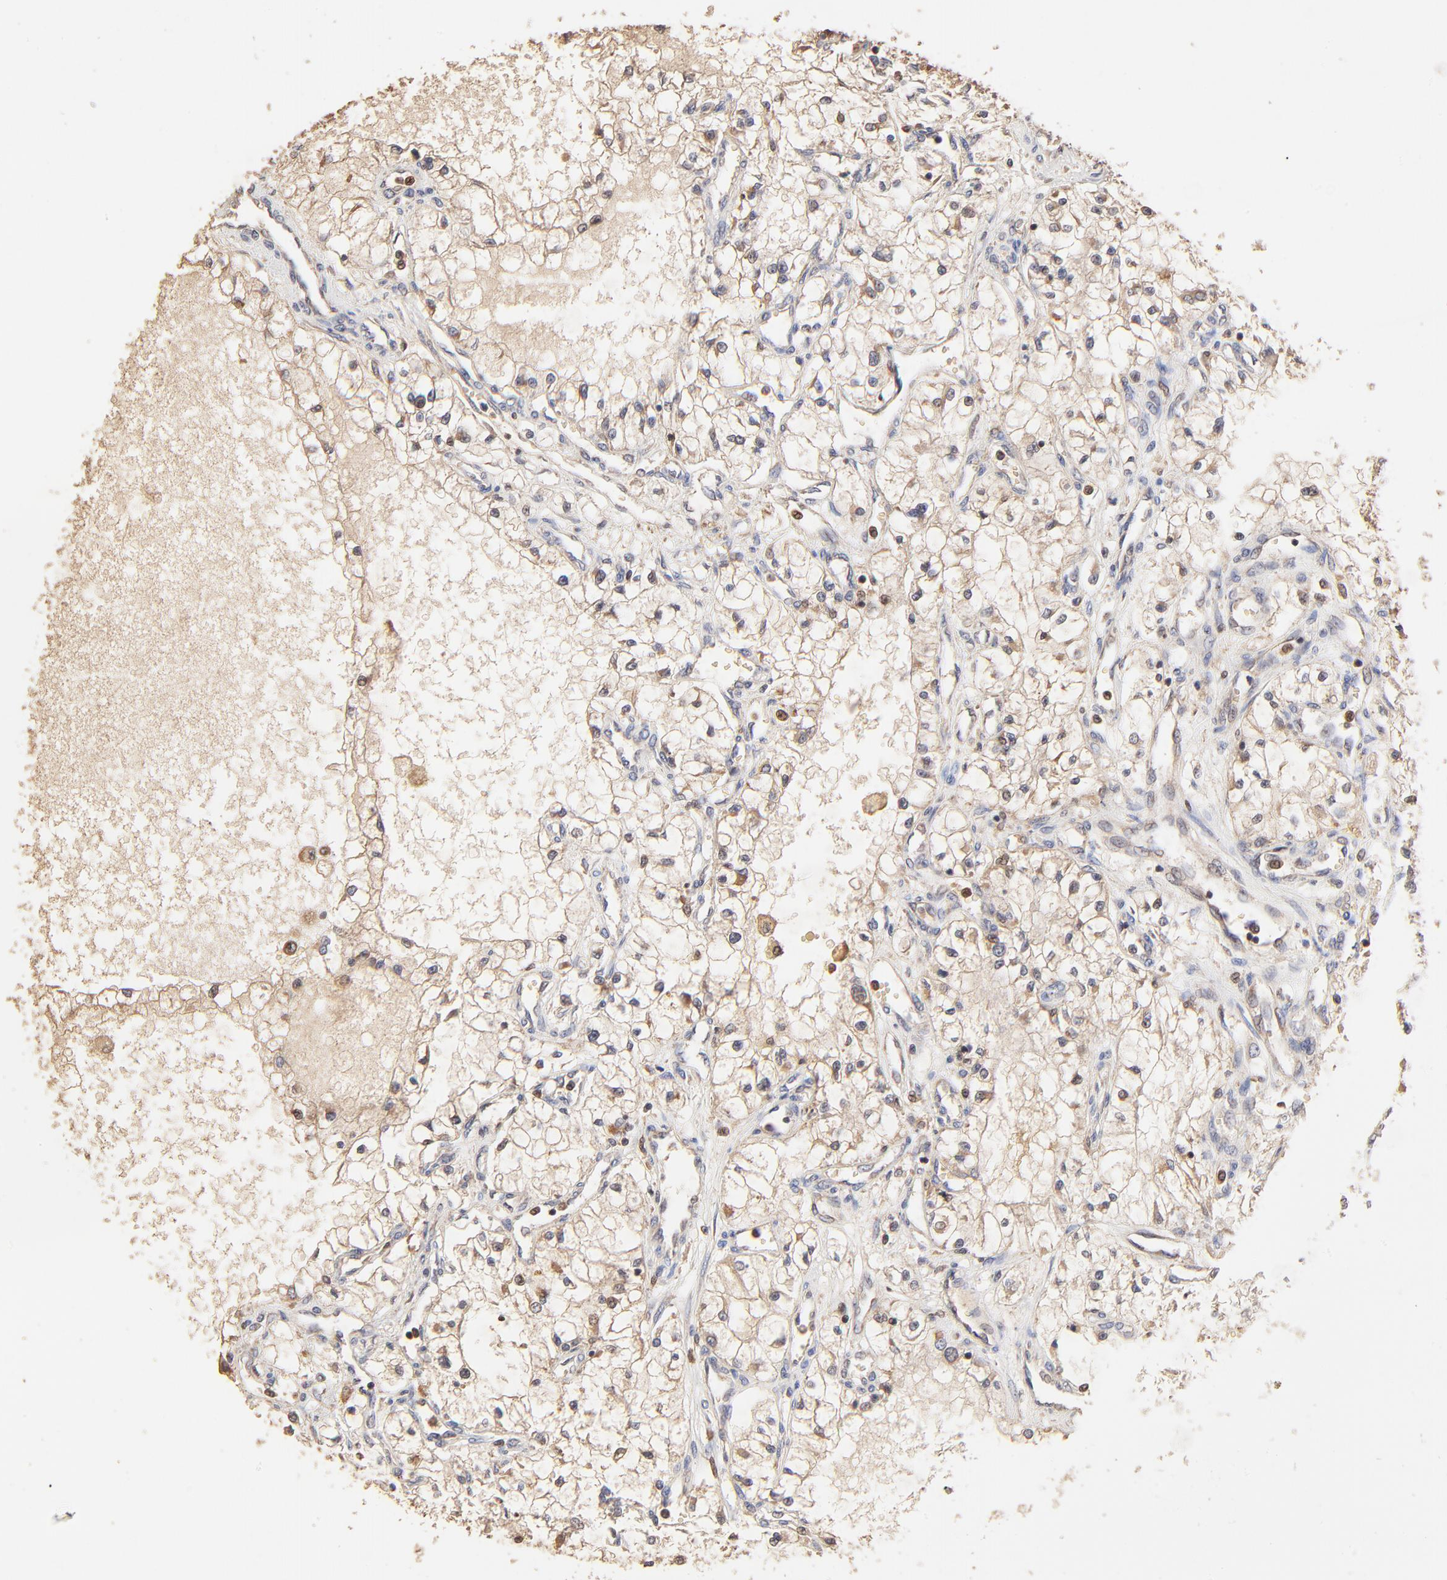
{"staining": {"intensity": "weak", "quantity": ">75%", "location": "cytoplasmic/membranous"}, "tissue": "renal cancer", "cell_type": "Tumor cells", "image_type": "cancer", "snomed": [{"axis": "morphology", "description": "Adenocarcinoma, NOS"}, {"axis": "topography", "description": "Kidney"}], "caption": "IHC (DAB (3,3'-diaminobenzidine)) staining of human renal cancer exhibits weak cytoplasmic/membranous protein positivity in about >75% of tumor cells.", "gene": "CASP1", "patient": {"sex": "male", "age": 61}}